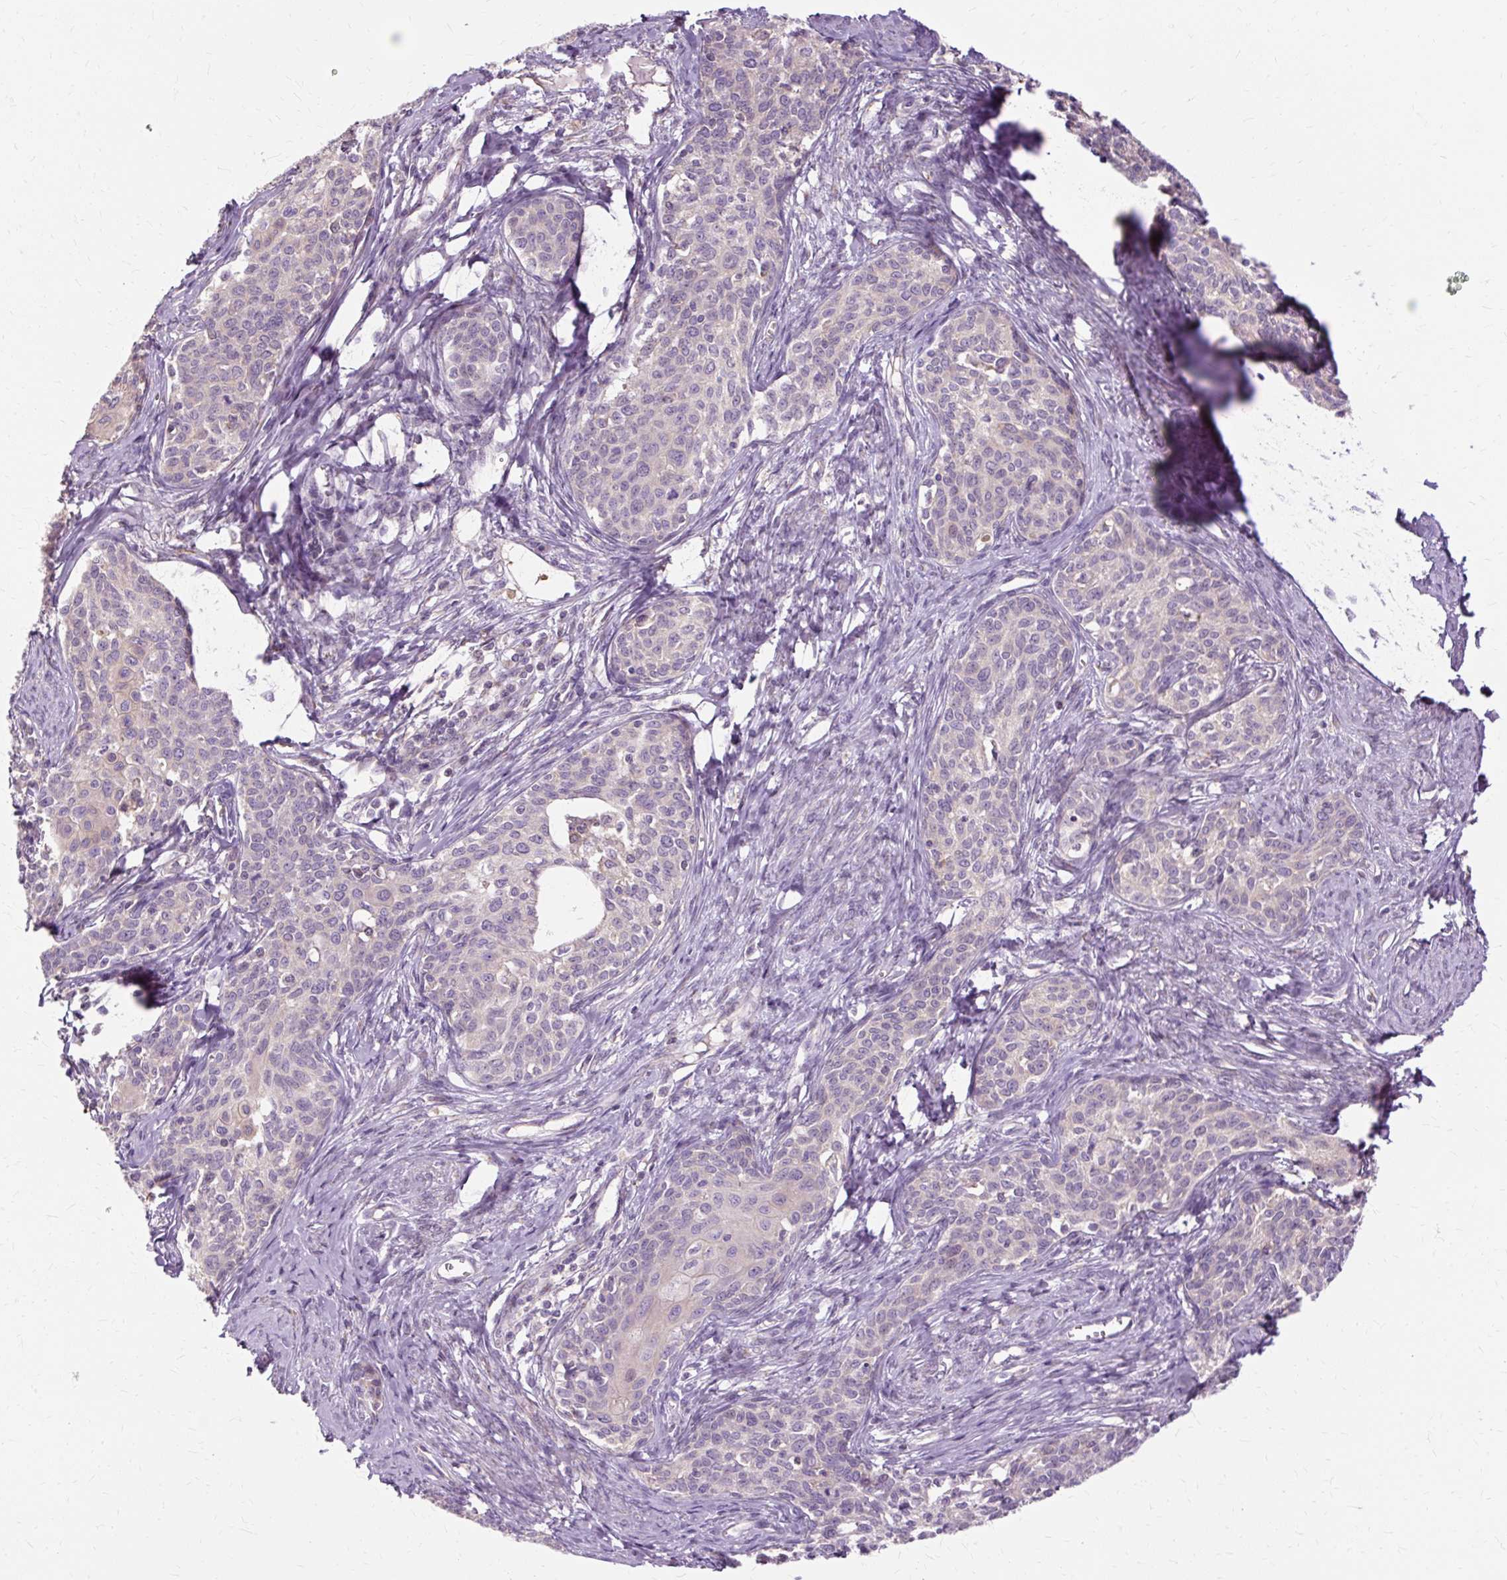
{"staining": {"intensity": "negative", "quantity": "none", "location": "none"}, "tissue": "cervical cancer", "cell_type": "Tumor cells", "image_type": "cancer", "snomed": [{"axis": "morphology", "description": "Squamous cell carcinoma, NOS"}, {"axis": "morphology", "description": "Adenocarcinoma, NOS"}, {"axis": "topography", "description": "Cervix"}], "caption": "This is a histopathology image of immunohistochemistry (IHC) staining of cervical cancer, which shows no expression in tumor cells. (DAB immunohistochemistry with hematoxylin counter stain).", "gene": "TSPAN8", "patient": {"sex": "female", "age": 52}}